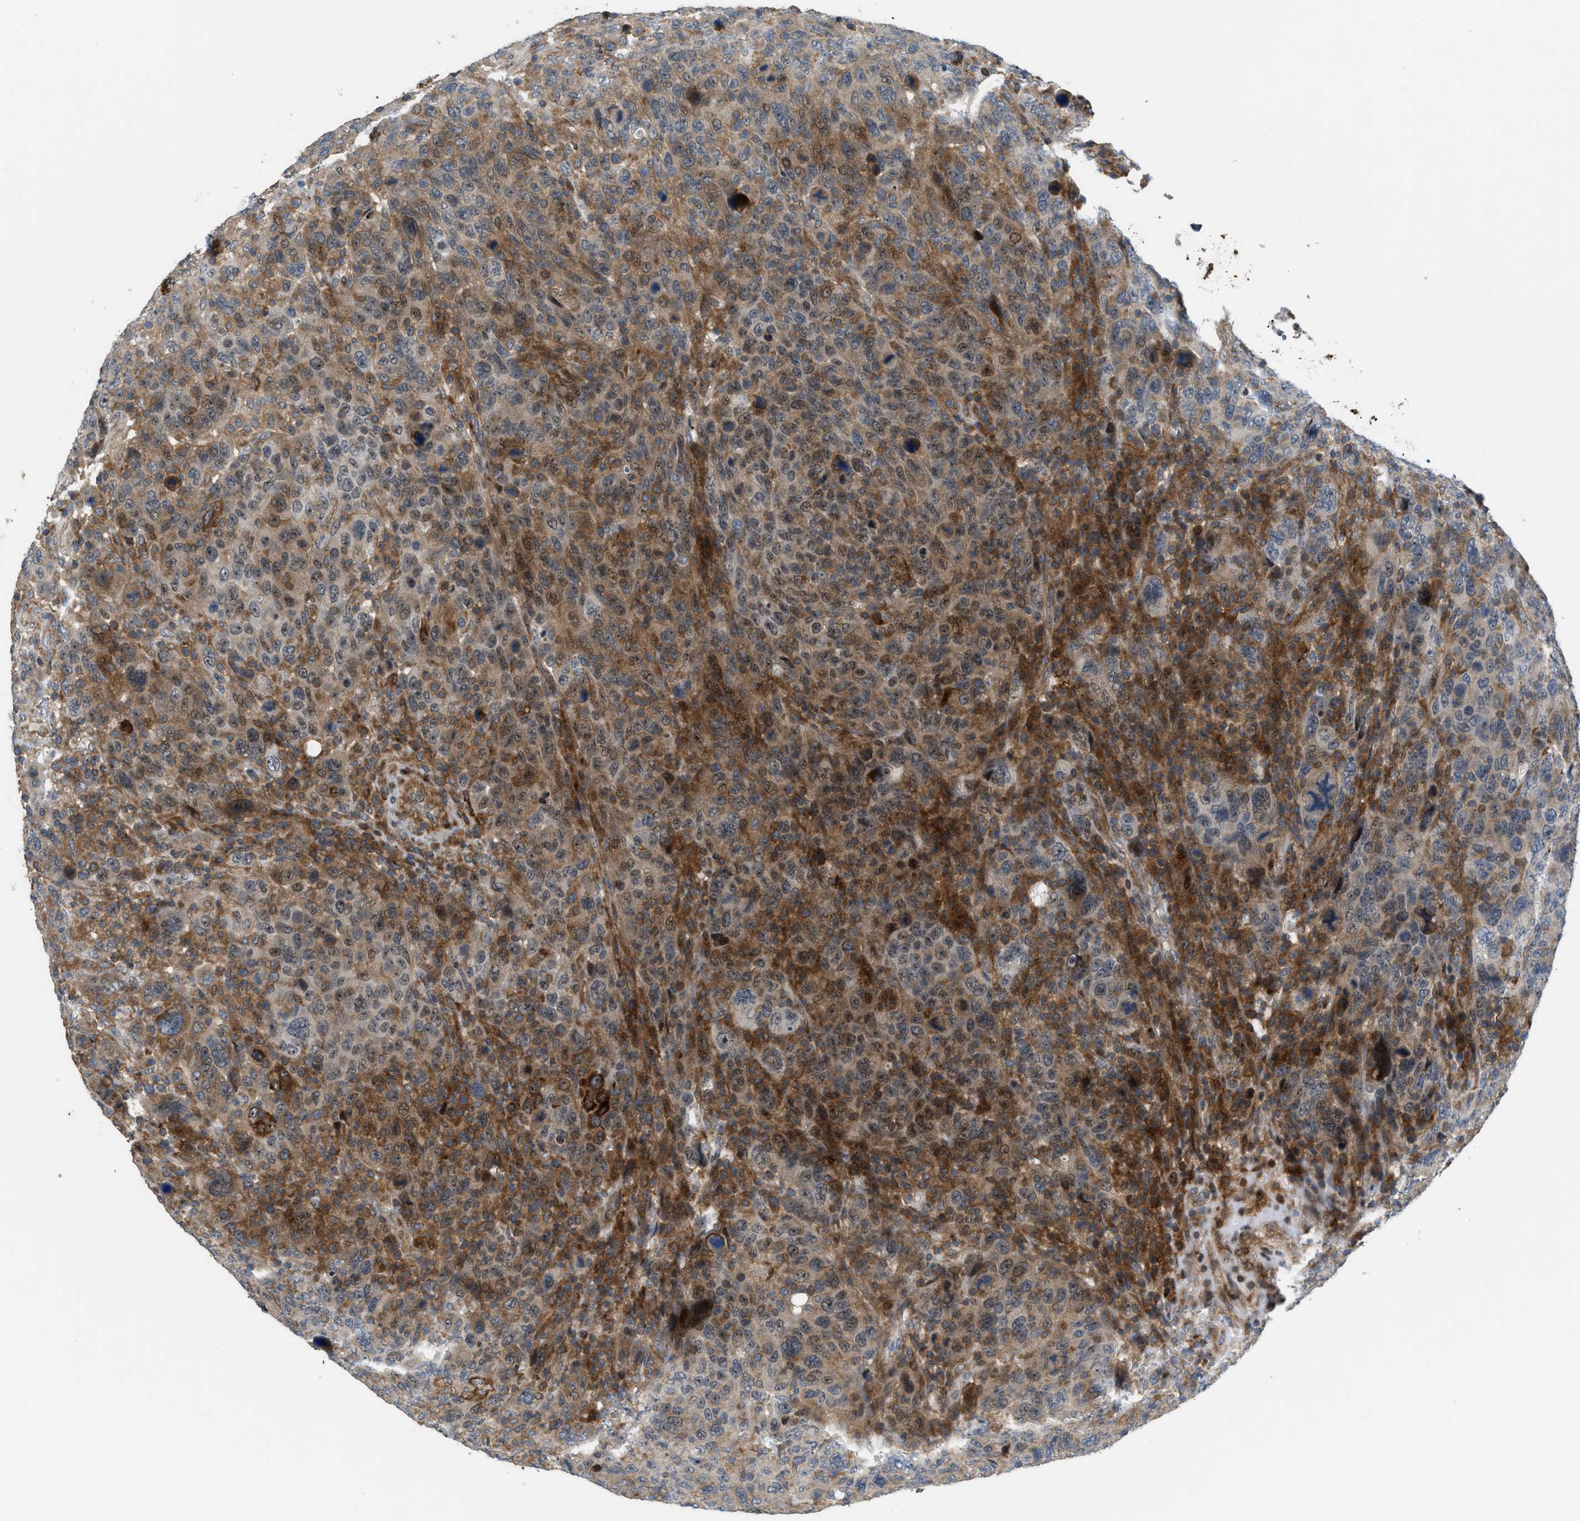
{"staining": {"intensity": "moderate", "quantity": ">75%", "location": "cytoplasmic/membranous"}, "tissue": "breast cancer", "cell_type": "Tumor cells", "image_type": "cancer", "snomed": [{"axis": "morphology", "description": "Duct carcinoma"}, {"axis": "topography", "description": "Breast"}], "caption": "Protein expression analysis of human breast cancer (intraductal carcinoma) reveals moderate cytoplasmic/membranous expression in about >75% of tumor cells.", "gene": "DIPK1A", "patient": {"sex": "female", "age": 37}}